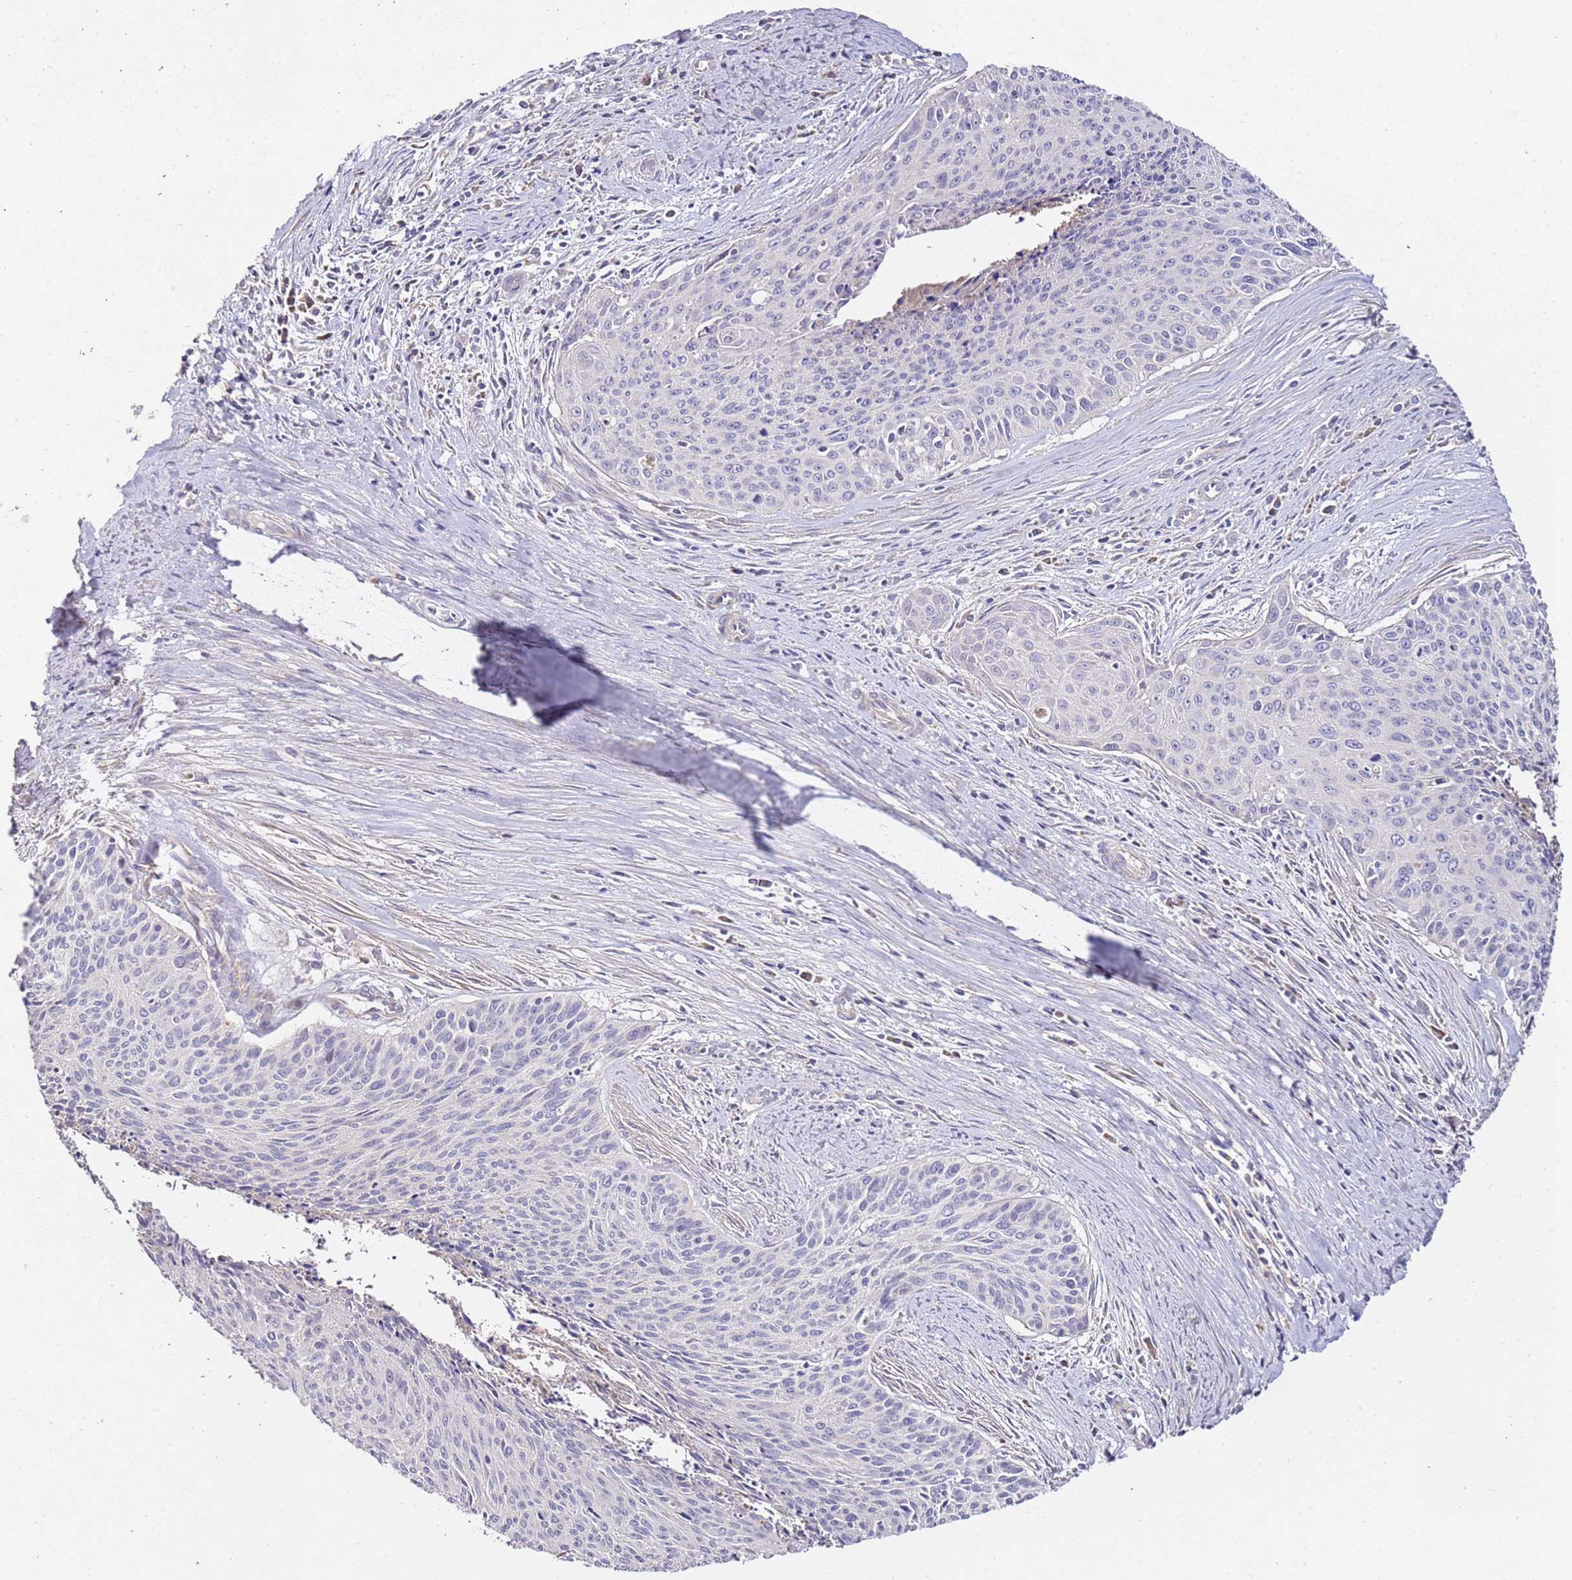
{"staining": {"intensity": "negative", "quantity": "none", "location": "none"}, "tissue": "cervical cancer", "cell_type": "Tumor cells", "image_type": "cancer", "snomed": [{"axis": "morphology", "description": "Squamous cell carcinoma, NOS"}, {"axis": "topography", "description": "Cervix"}], "caption": "There is no significant positivity in tumor cells of squamous cell carcinoma (cervical). (DAB immunohistochemistry visualized using brightfield microscopy, high magnification).", "gene": "OR2B11", "patient": {"sex": "female", "age": 55}}